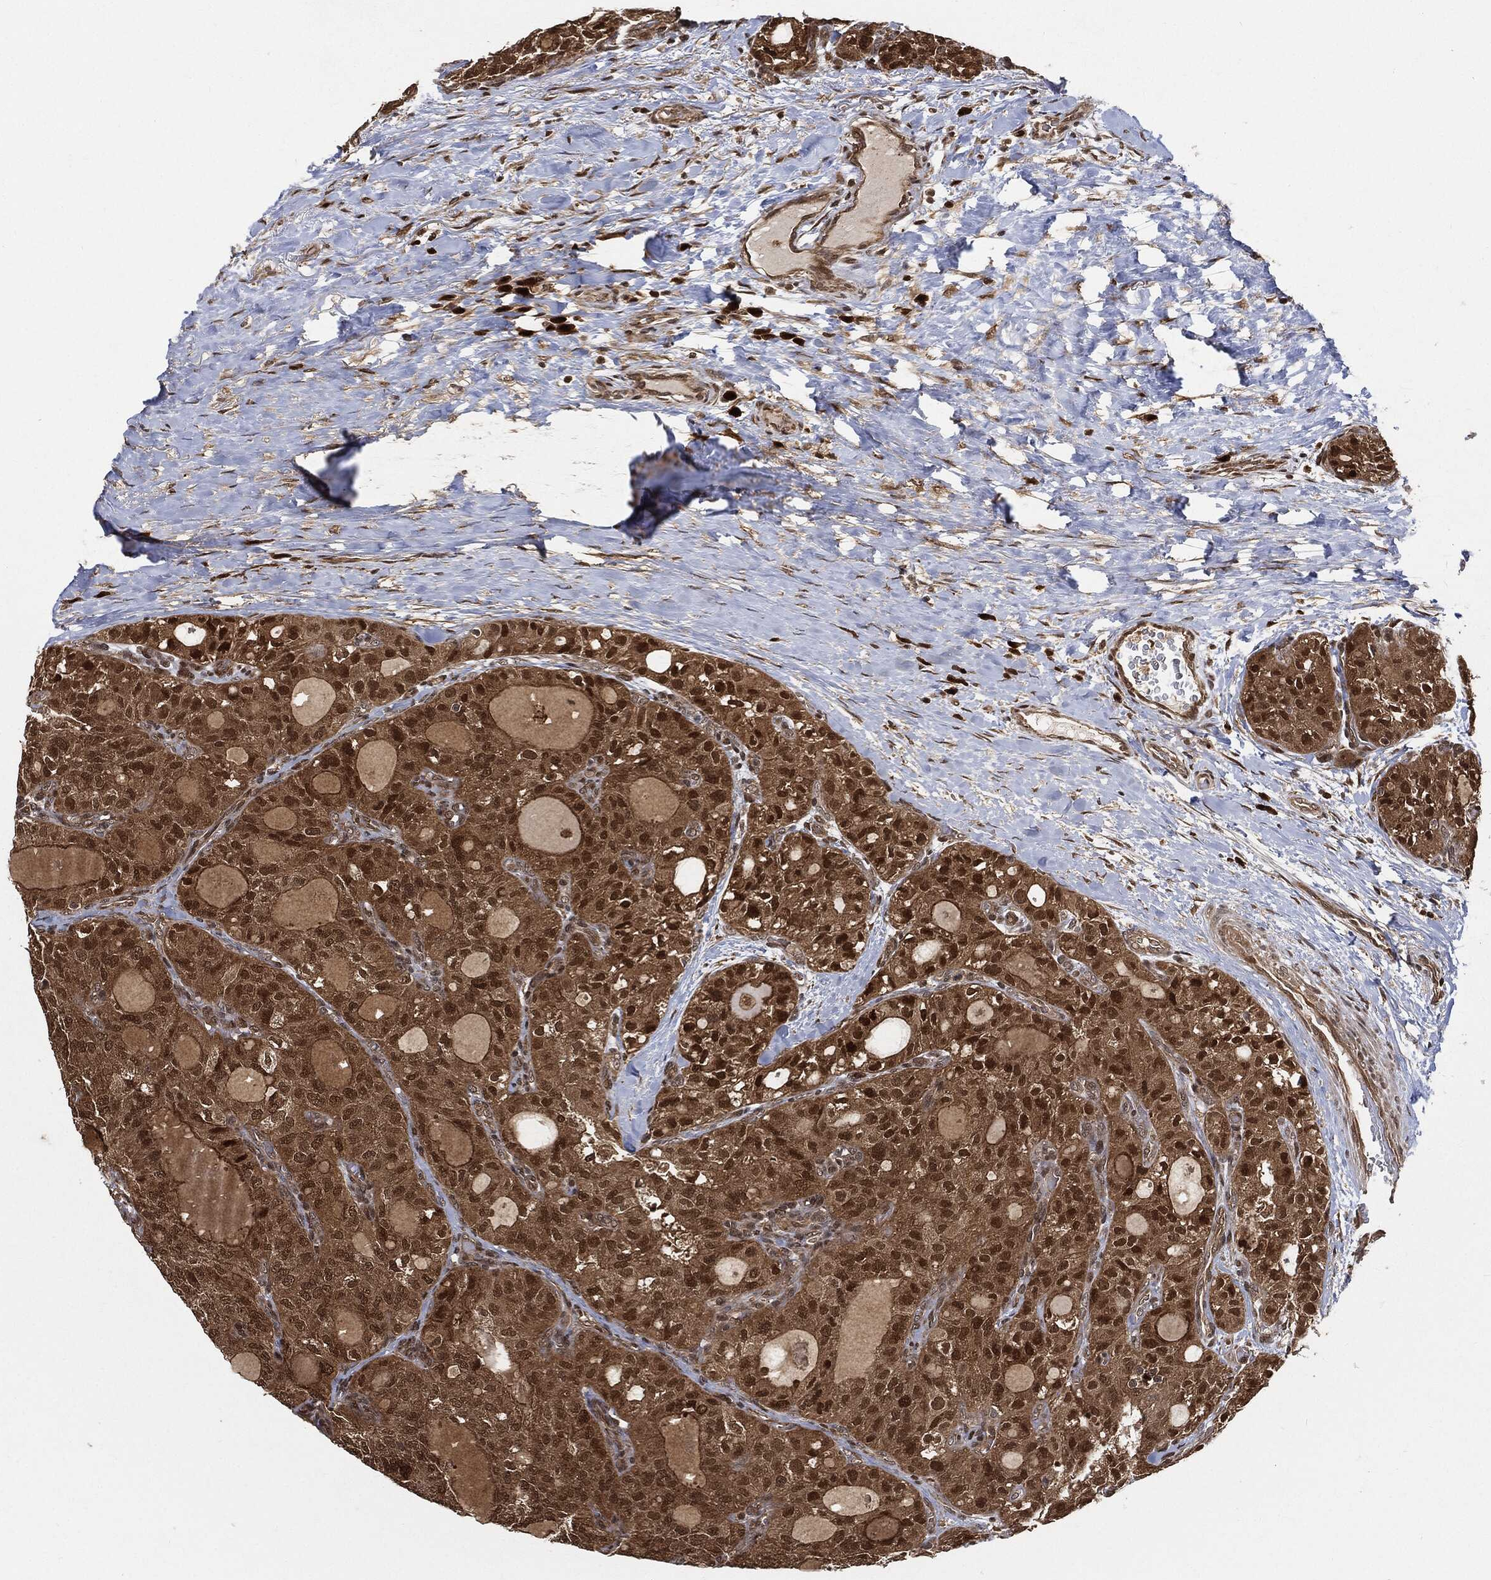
{"staining": {"intensity": "moderate", "quantity": ">75%", "location": "cytoplasmic/membranous,nuclear"}, "tissue": "thyroid cancer", "cell_type": "Tumor cells", "image_type": "cancer", "snomed": [{"axis": "morphology", "description": "Follicular adenoma carcinoma, NOS"}, {"axis": "topography", "description": "Thyroid gland"}], "caption": "The image shows staining of thyroid follicular adenoma carcinoma, revealing moderate cytoplasmic/membranous and nuclear protein staining (brown color) within tumor cells.", "gene": "CUTA", "patient": {"sex": "male", "age": 75}}